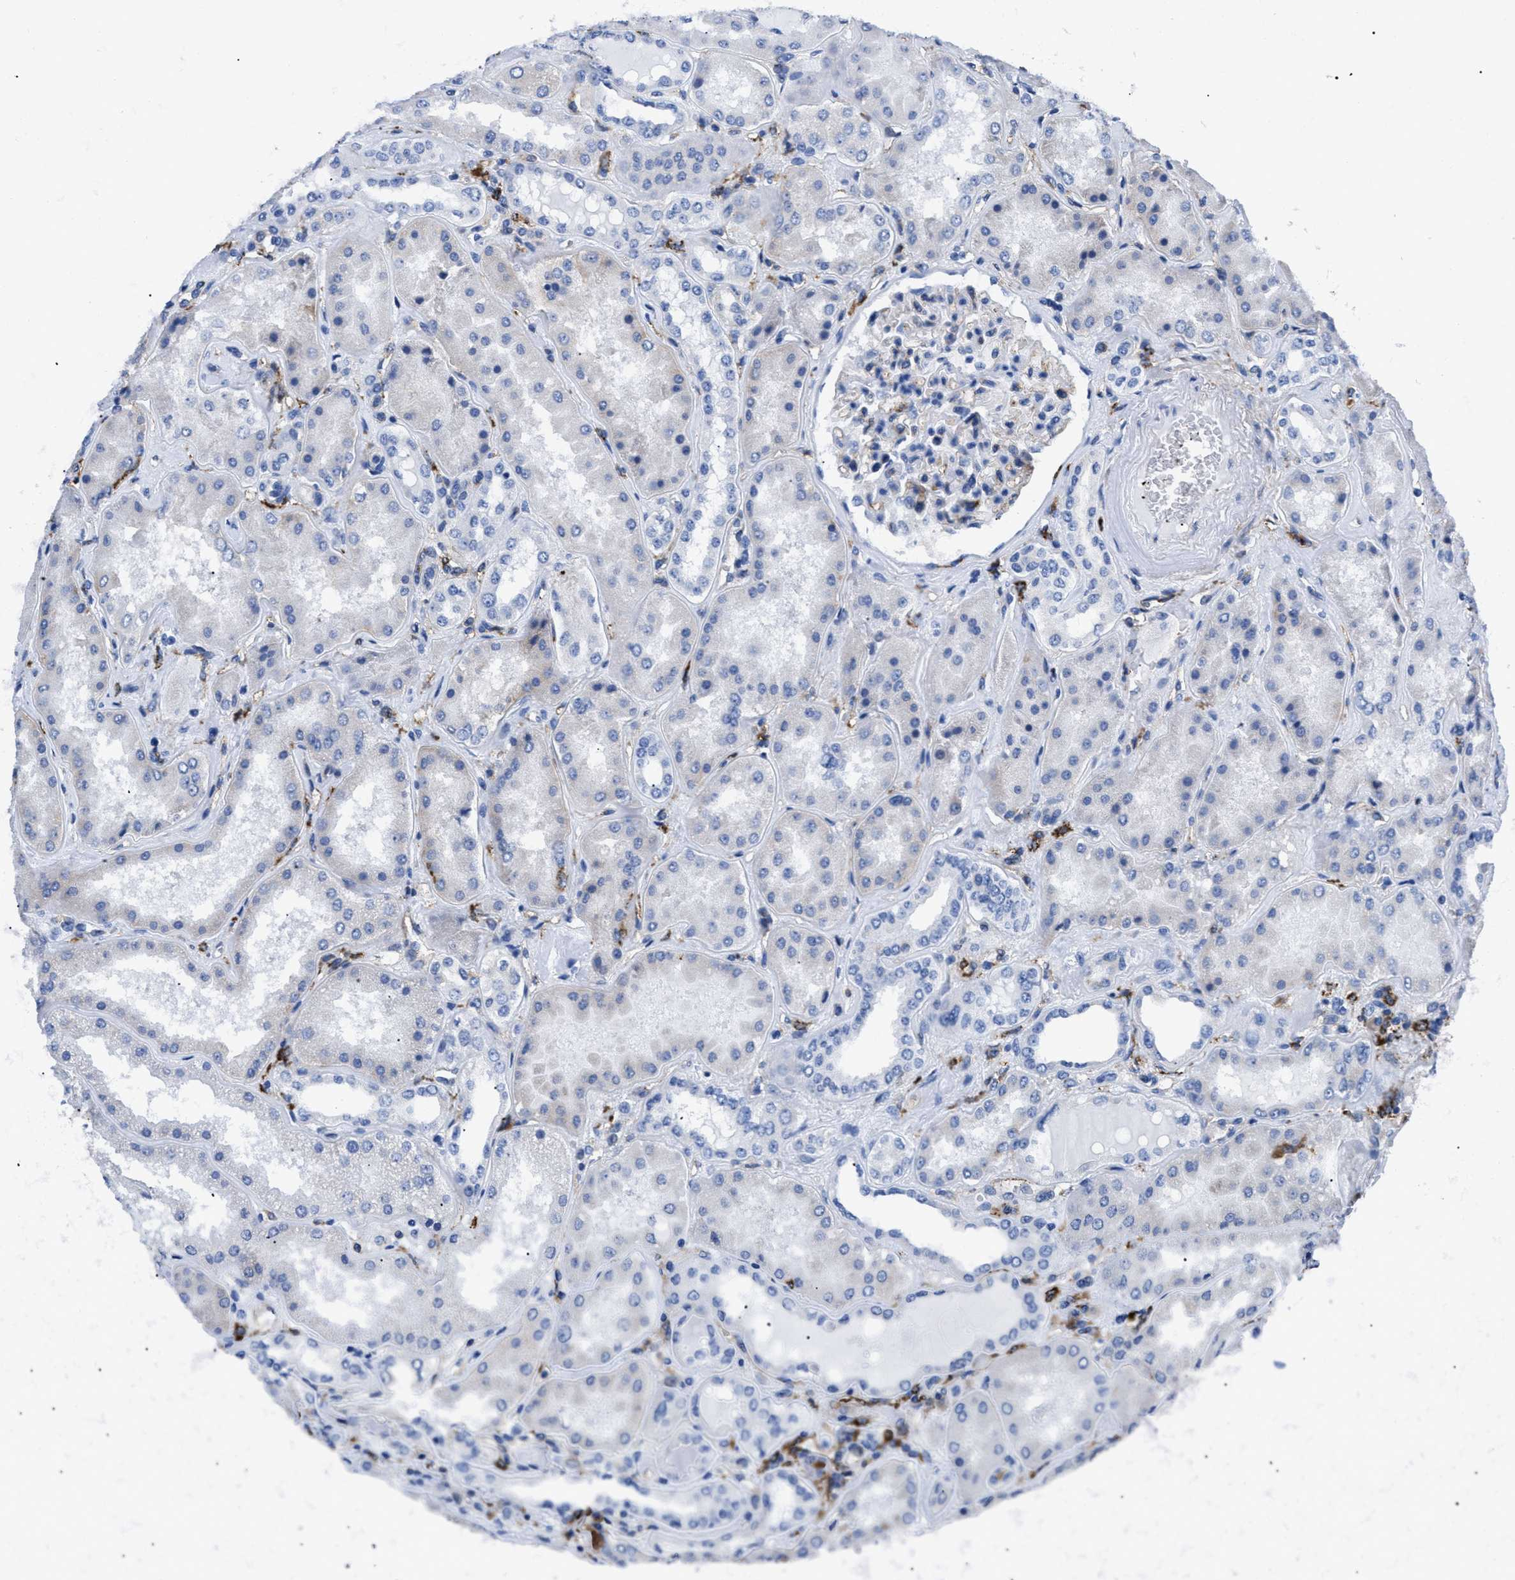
{"staining": {"intensity": "weak", "quantity": "<25%", "location": "cytoplasmic/membranous"}, "tissue": "kidney", "cell_type": "Cells in glomeruli", "image_type": "normal", "snomed": [{"axis": "morphology", "description": "Normal tissue, NOS"}, {"axis": "topography", "description": "Kidney"}], "caption": "IHC of unremarkable kidney exhibits no expression in cells in glomeruli.", "gene": "HLA", "patient": {"sex": "female", "age": 56}}